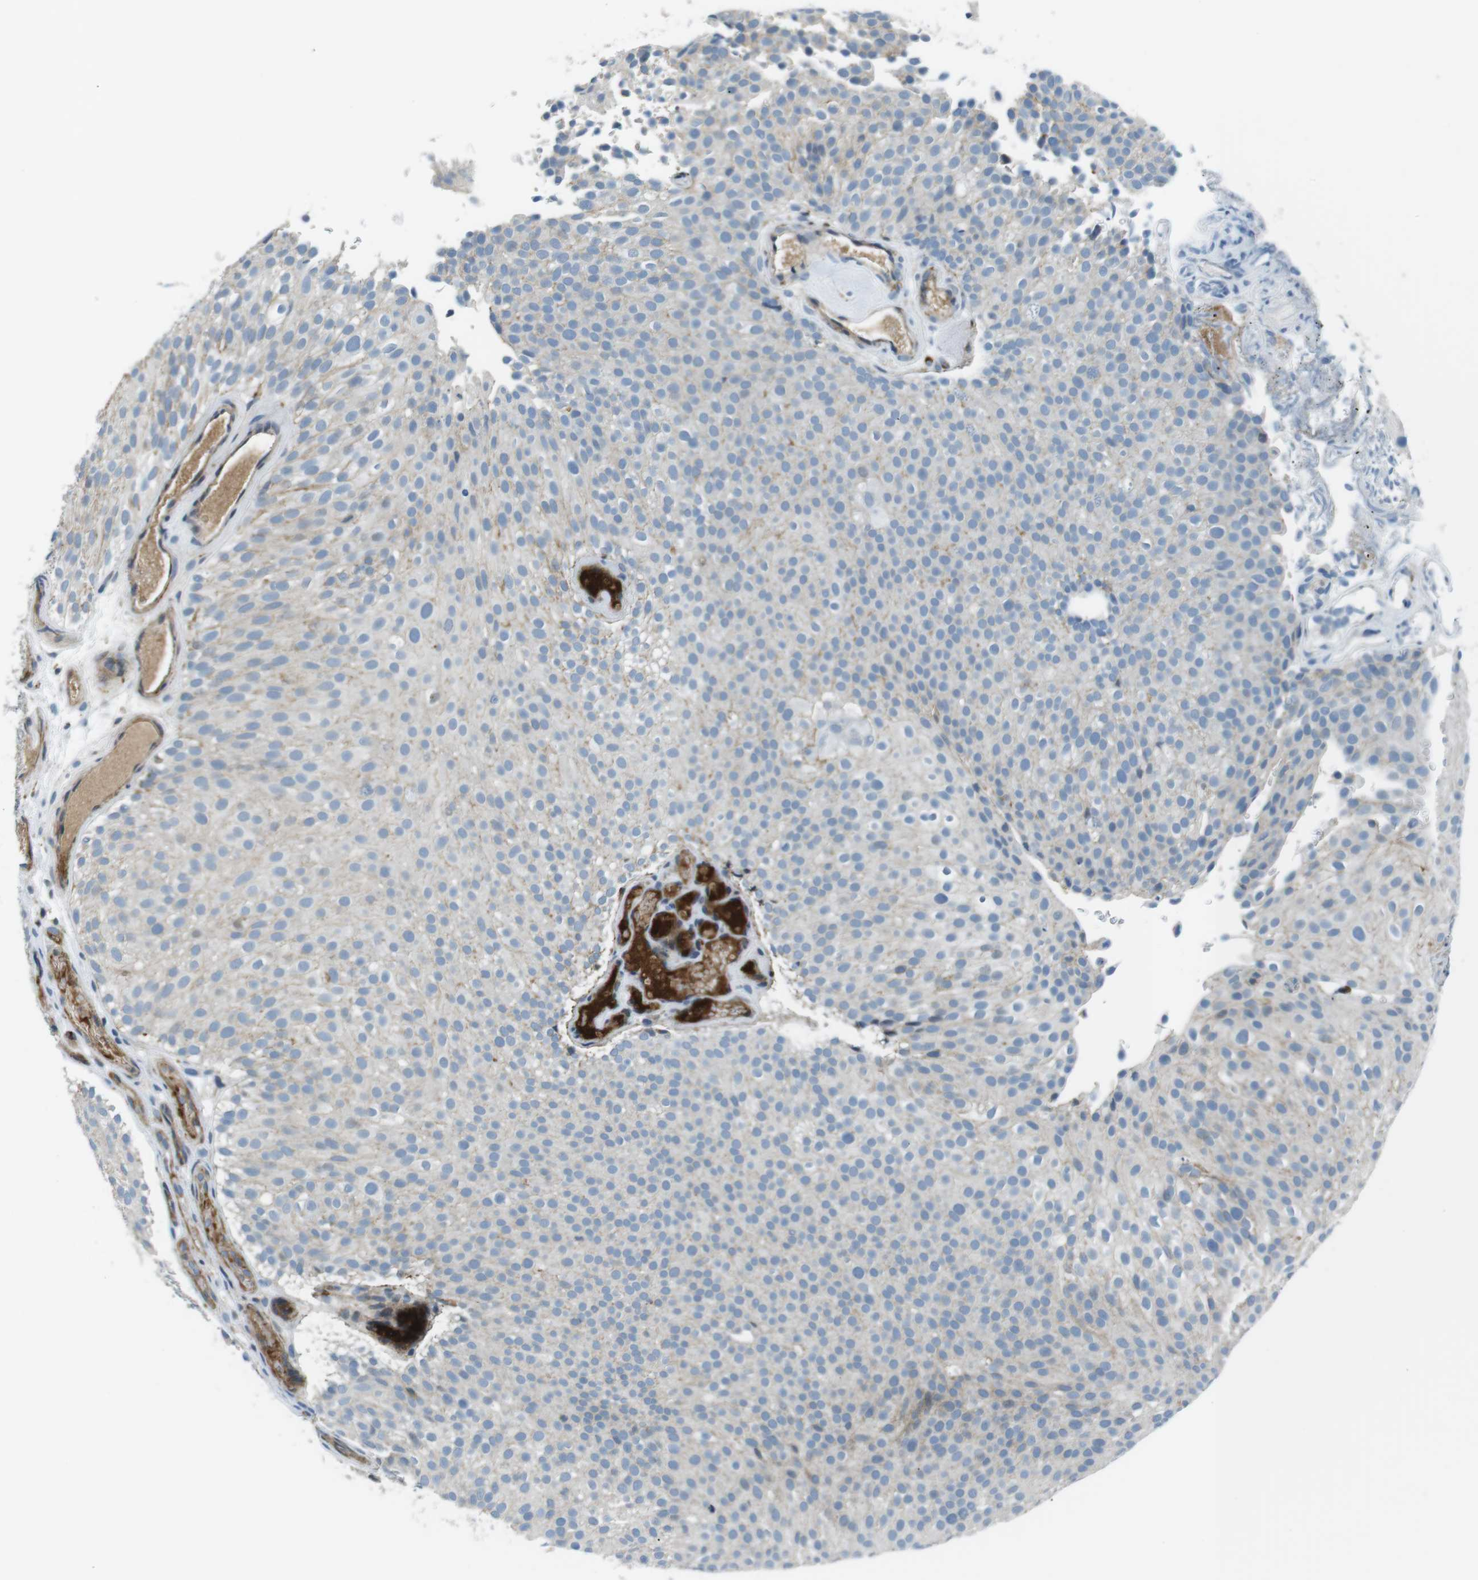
{"staining": {"intensity": "weak", "quantity": "<25%", "location": "cytoplasmic/membranous"}, "tissue": "urothelial cancer", "cell_type": "Tumor cells", "image_type": "cancer", "snomed": [{"axis": "morphology", "description": "Urothelial carcinoma, Low grade"}, {"axis": "topography", "description": "Urinary bladder"}], "caption": "Tumor cells are negative for protein expression in human urothelial cancer.", "gene": "ARVCF", "patient": {"sex": "male", "age": 78}}